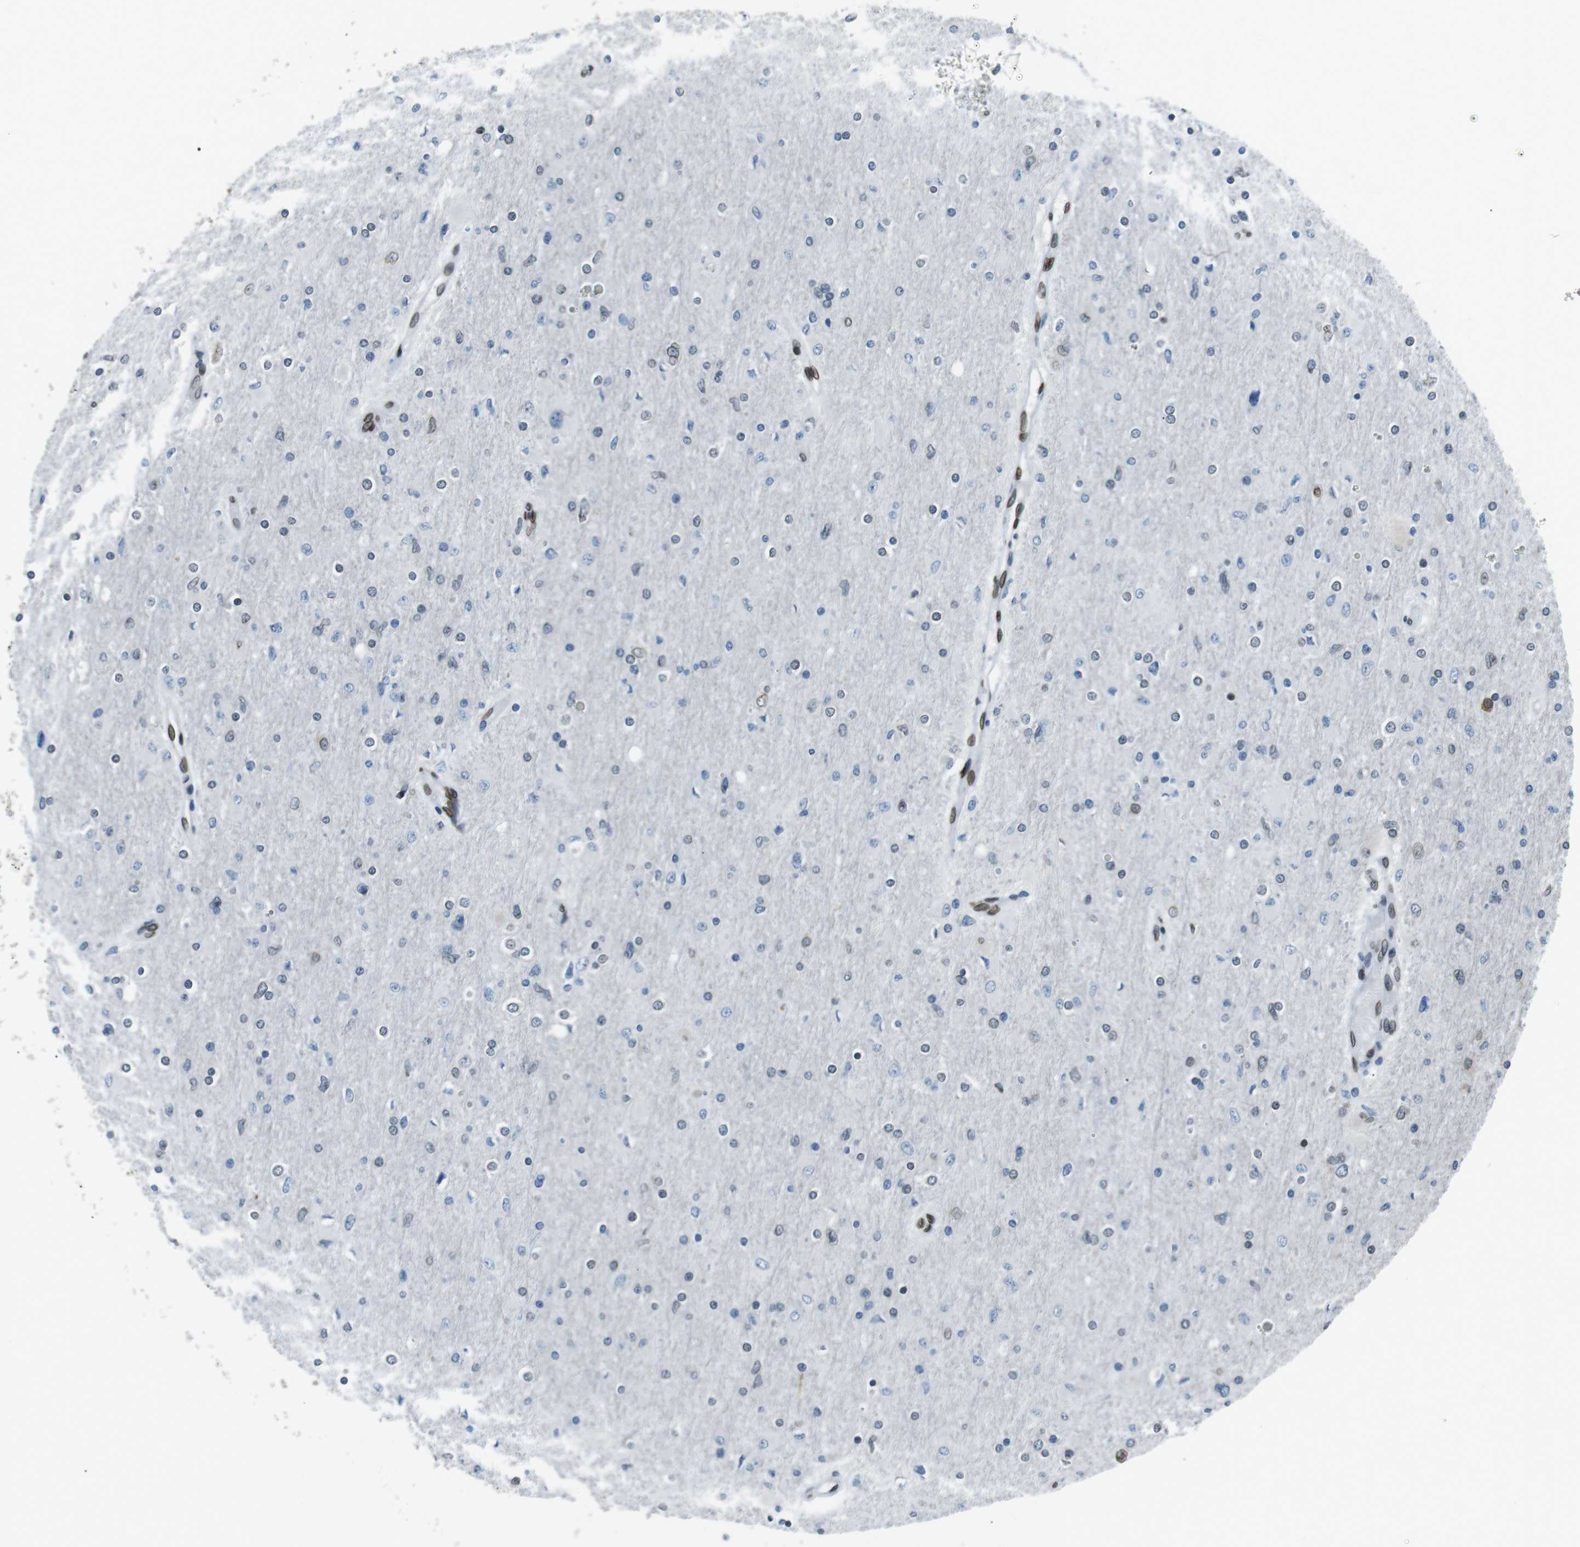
{"staining": {"intensity": "negative", "quantity": "none", "location": "none"}, "tissue": "glioma", "cell_type": "Tumor cells", "image_type": "cancer", "snomed": [{"axis": "morphology", "description": "Glioma, malignant, High grade"}, {"axis": "topography", "description": "Cerebral cortex"}], "caption": "Human glioma stained for a protein using IHC demonstrates no positivity in tumor cells.", "gene": "TMX4", "patient": {"sex": "female", "age": 36}}